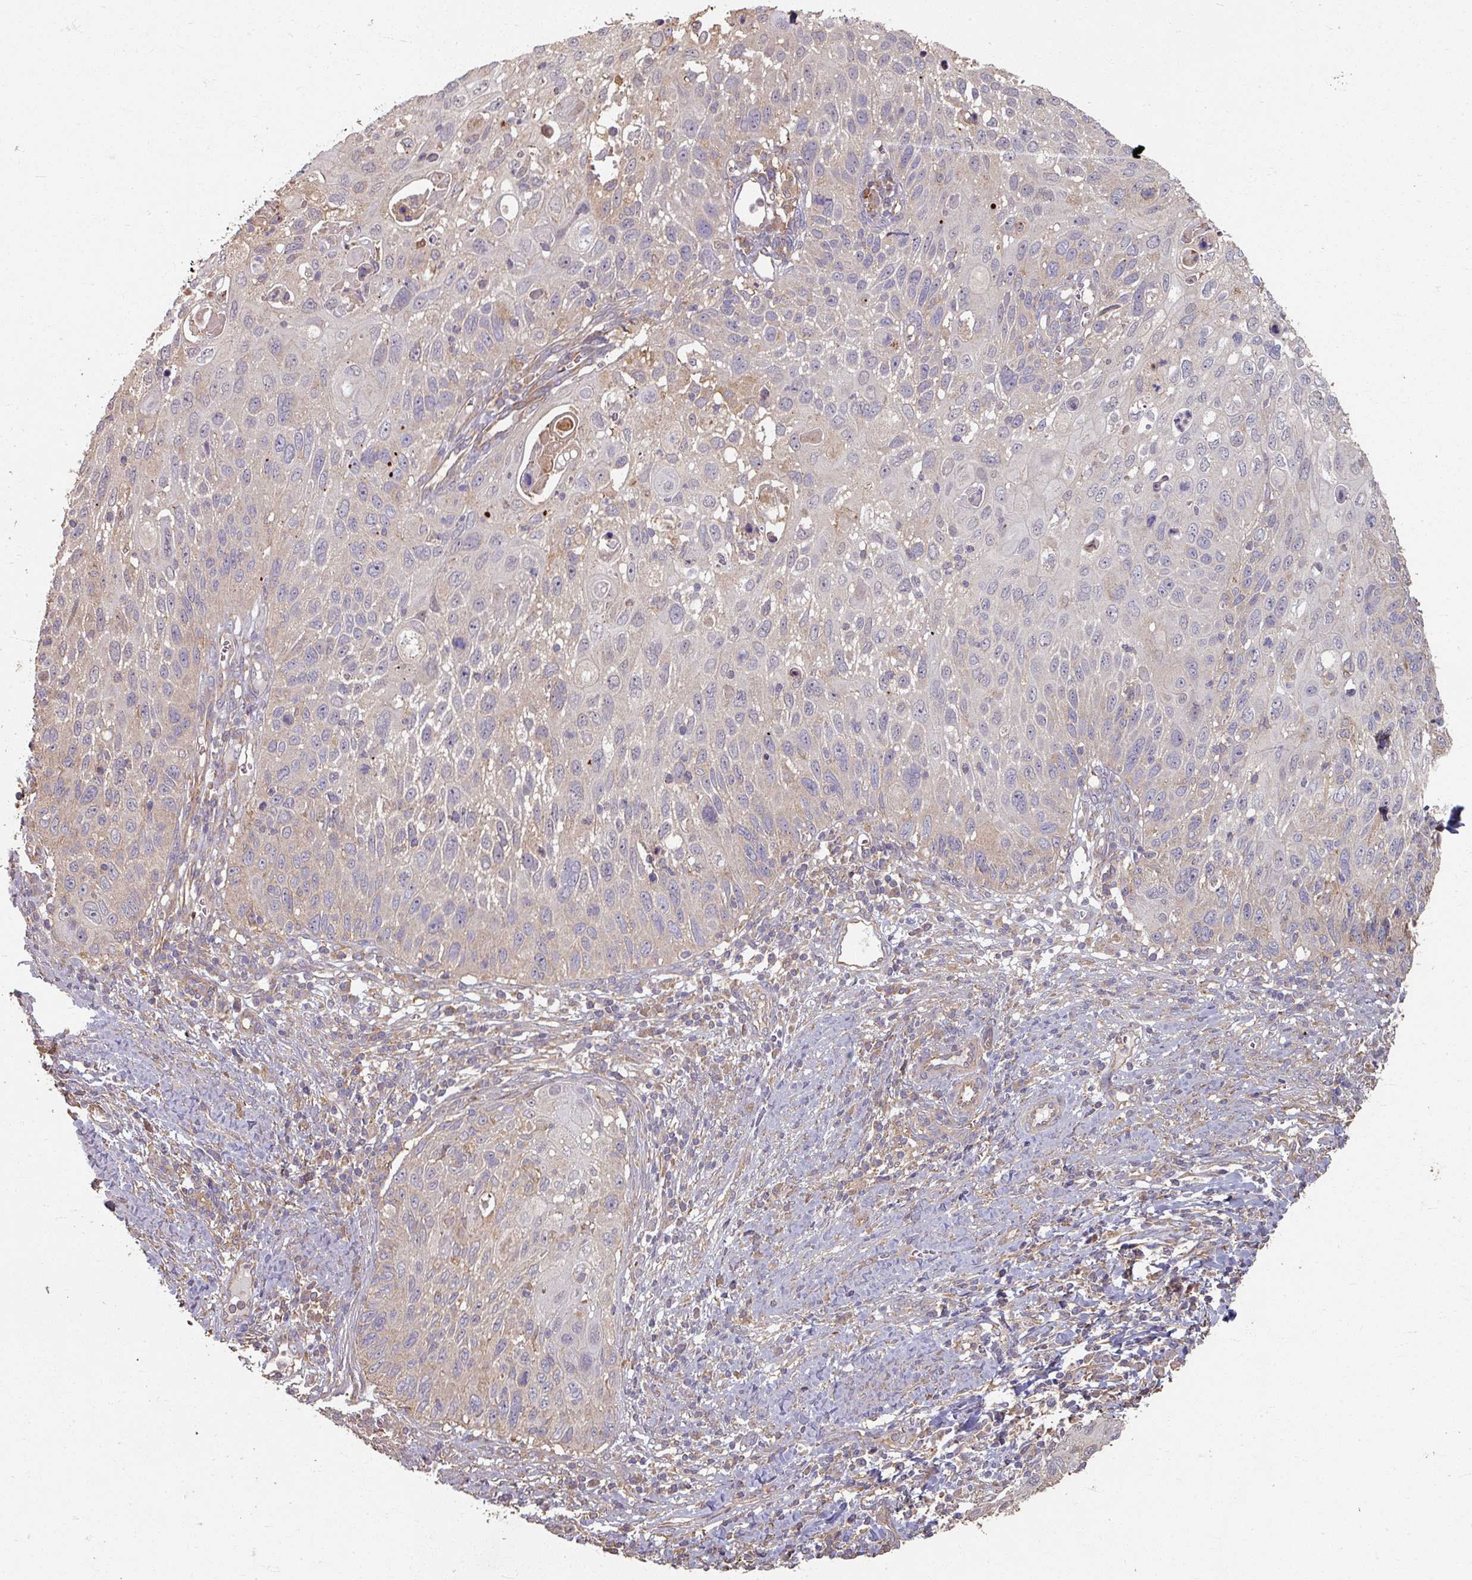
{"staining": {"intensity": "moderate", "quantity": "<25%", "location": "cytoplasmic/membranous"}, "tissue": "cervical cancer", "cell_type": "Tumor cells", "image_type": "cancer", "snomed": [{"axis": "morphology", "description": "Squamous cell carcinoma, NOS"}, {"axis": "topography", "description": "Cervix"}], "caption": "Cervical cancer (squamous cell carcinoma) was stained to show a protein in brown. There is low levels of moderate cytoplasmic/membranous positivity in approximately <25% of tumor cells. Using DAB (brown) and hematoxylin (blue) stains, captured at high magnification using brightfield microscopy.", "gene": "CCDC68", "patient": {"sex": "female", "age": 70}}